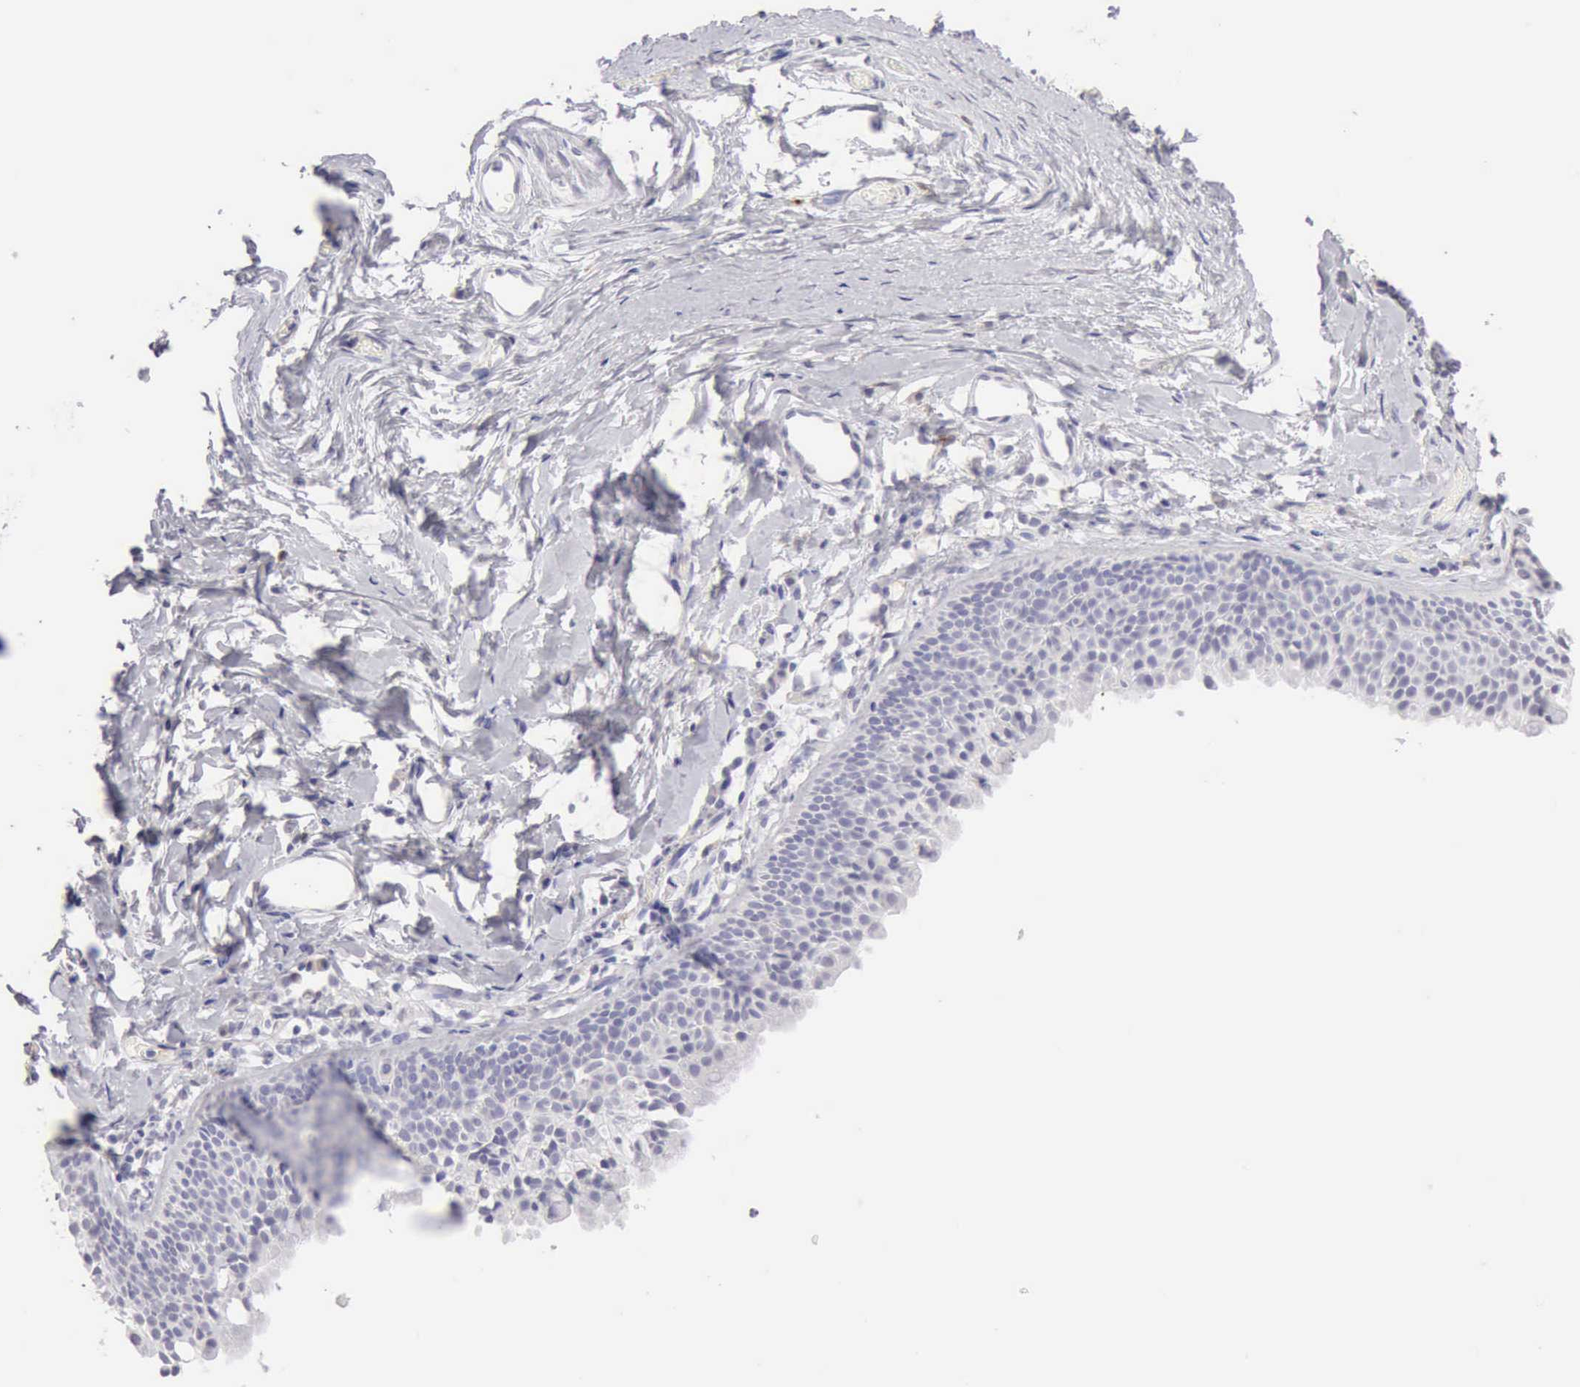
{"staining": {"intensity": "negative", "quantity": "none", "location": "none"}, "tissue": "nasopharynx", "cell_type": "Respiratory epithelial cells", "image_type": "normal", "snomed": [{"axis": "morphology", "description": "Normal tissue, NOS"}, {"axis": "morphology", "description": "Inflammation, NOS"}, {"axis": "morphology", "description": "Malignant melanoma, Metastatic site"}, {"axis": "topography", "description": "Nasopharynx"}], "caption": "DAB (3,3'-diaminobenzidine) immunohistochemical staining of benign human nasopharynx demonstrates no significant positivity in respiratory epithelial cells.", "gene": "RNASE1", "patient": {"sex": "female", "age": 55}}